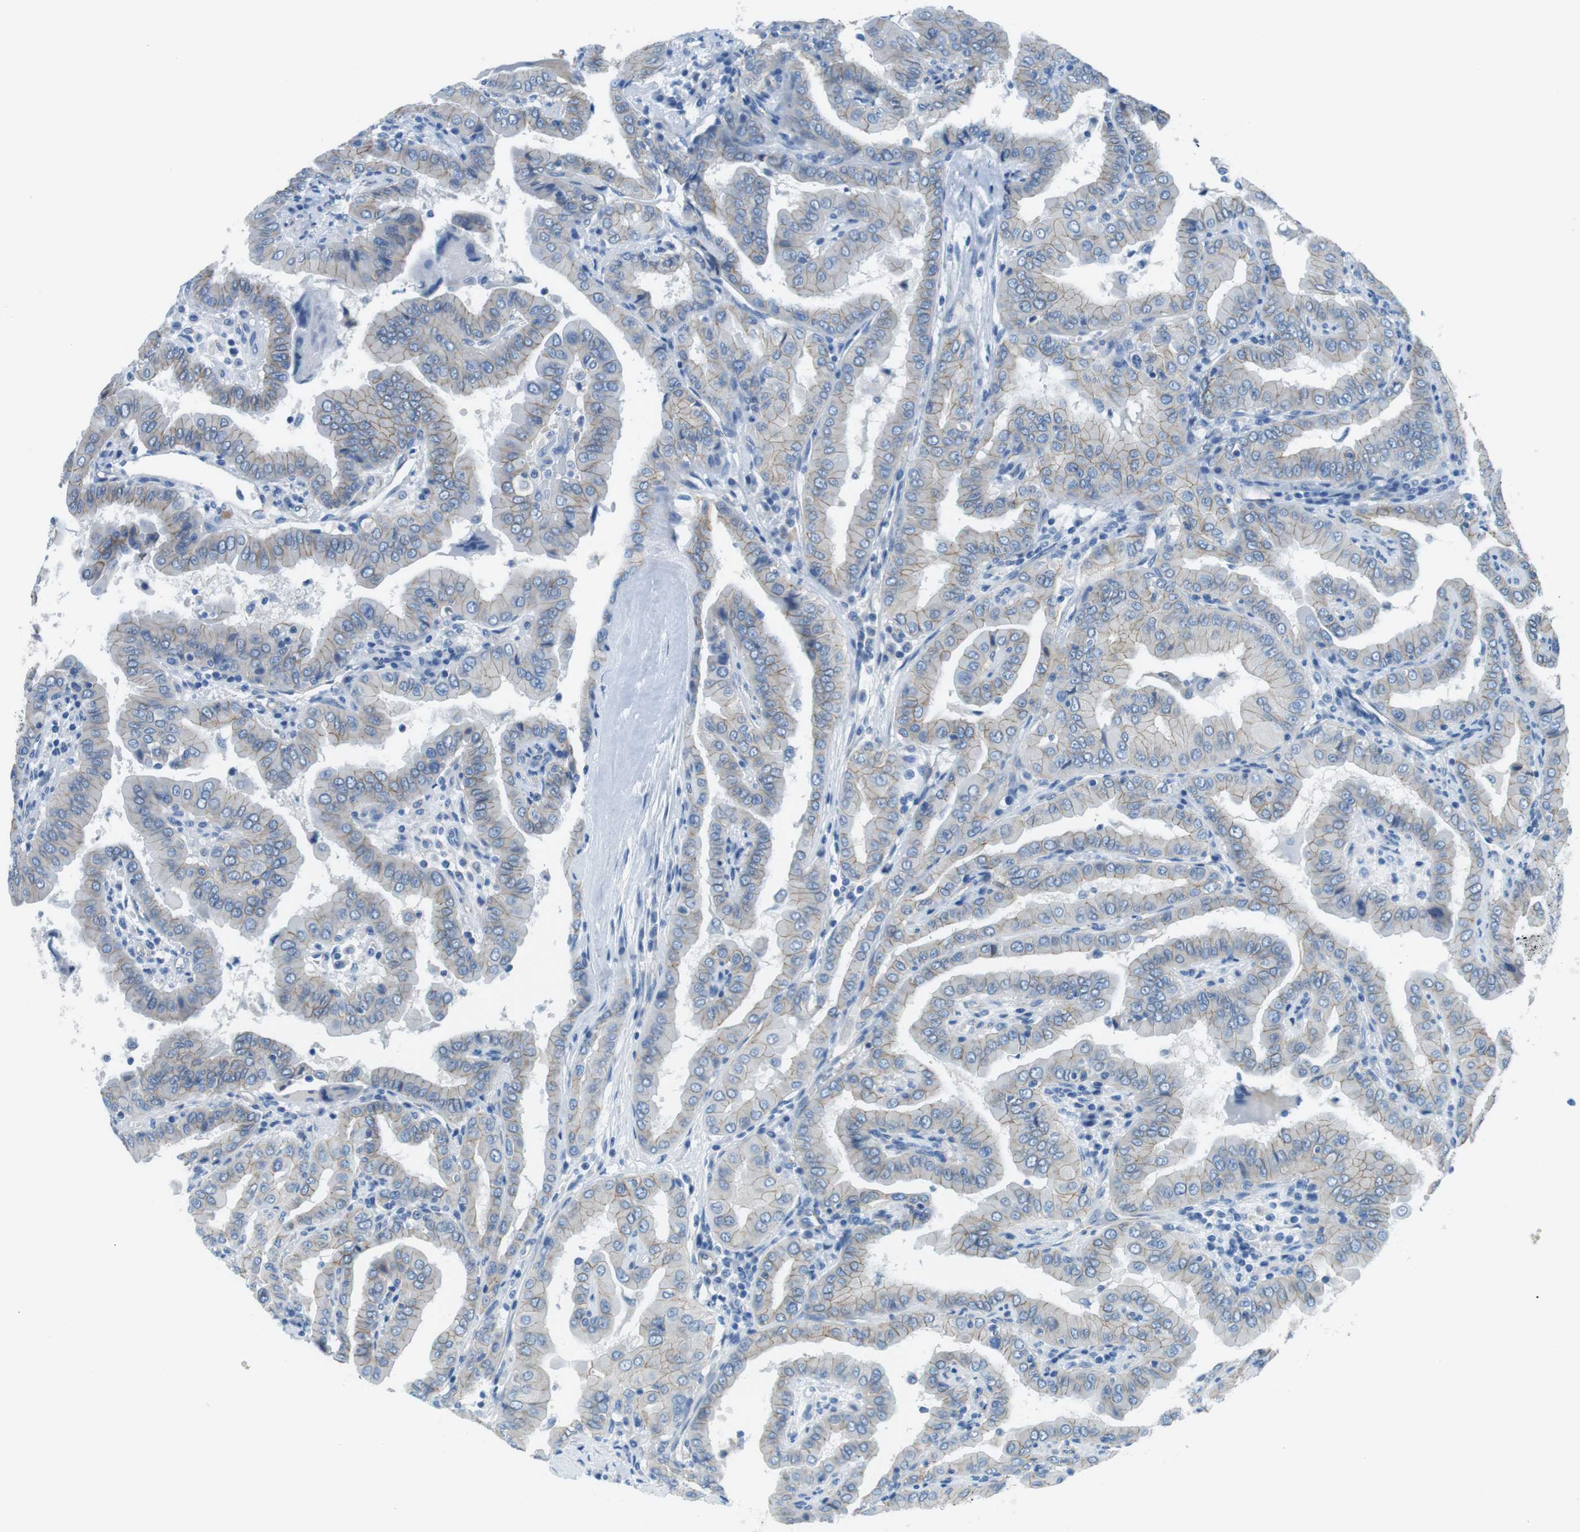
{"staining": {"intensity": "weak", "quantity": ">75%", "location": "cytoplasmic/membranous"}, "tissue": "thyroid cancer", "cell_type": "Tumor cells", "image_type": "cancer", "snomed": [{"axis": "morphology", "description": "Papillary adenocarcinoma, NOS"}, {"axis": "topography", "description": "Thyroid gland"}], "caption": "Immunohistochemistry of human thyroid cancer demonstrates low levels of weak cytoplasmic/membranous expression in about >75% of tumor cells. Ihc stains the protein of interest in brown and the nuclei are stained blue.", "gene": "SLC6A6", "patient": {"sex": "male", "age": 33}}